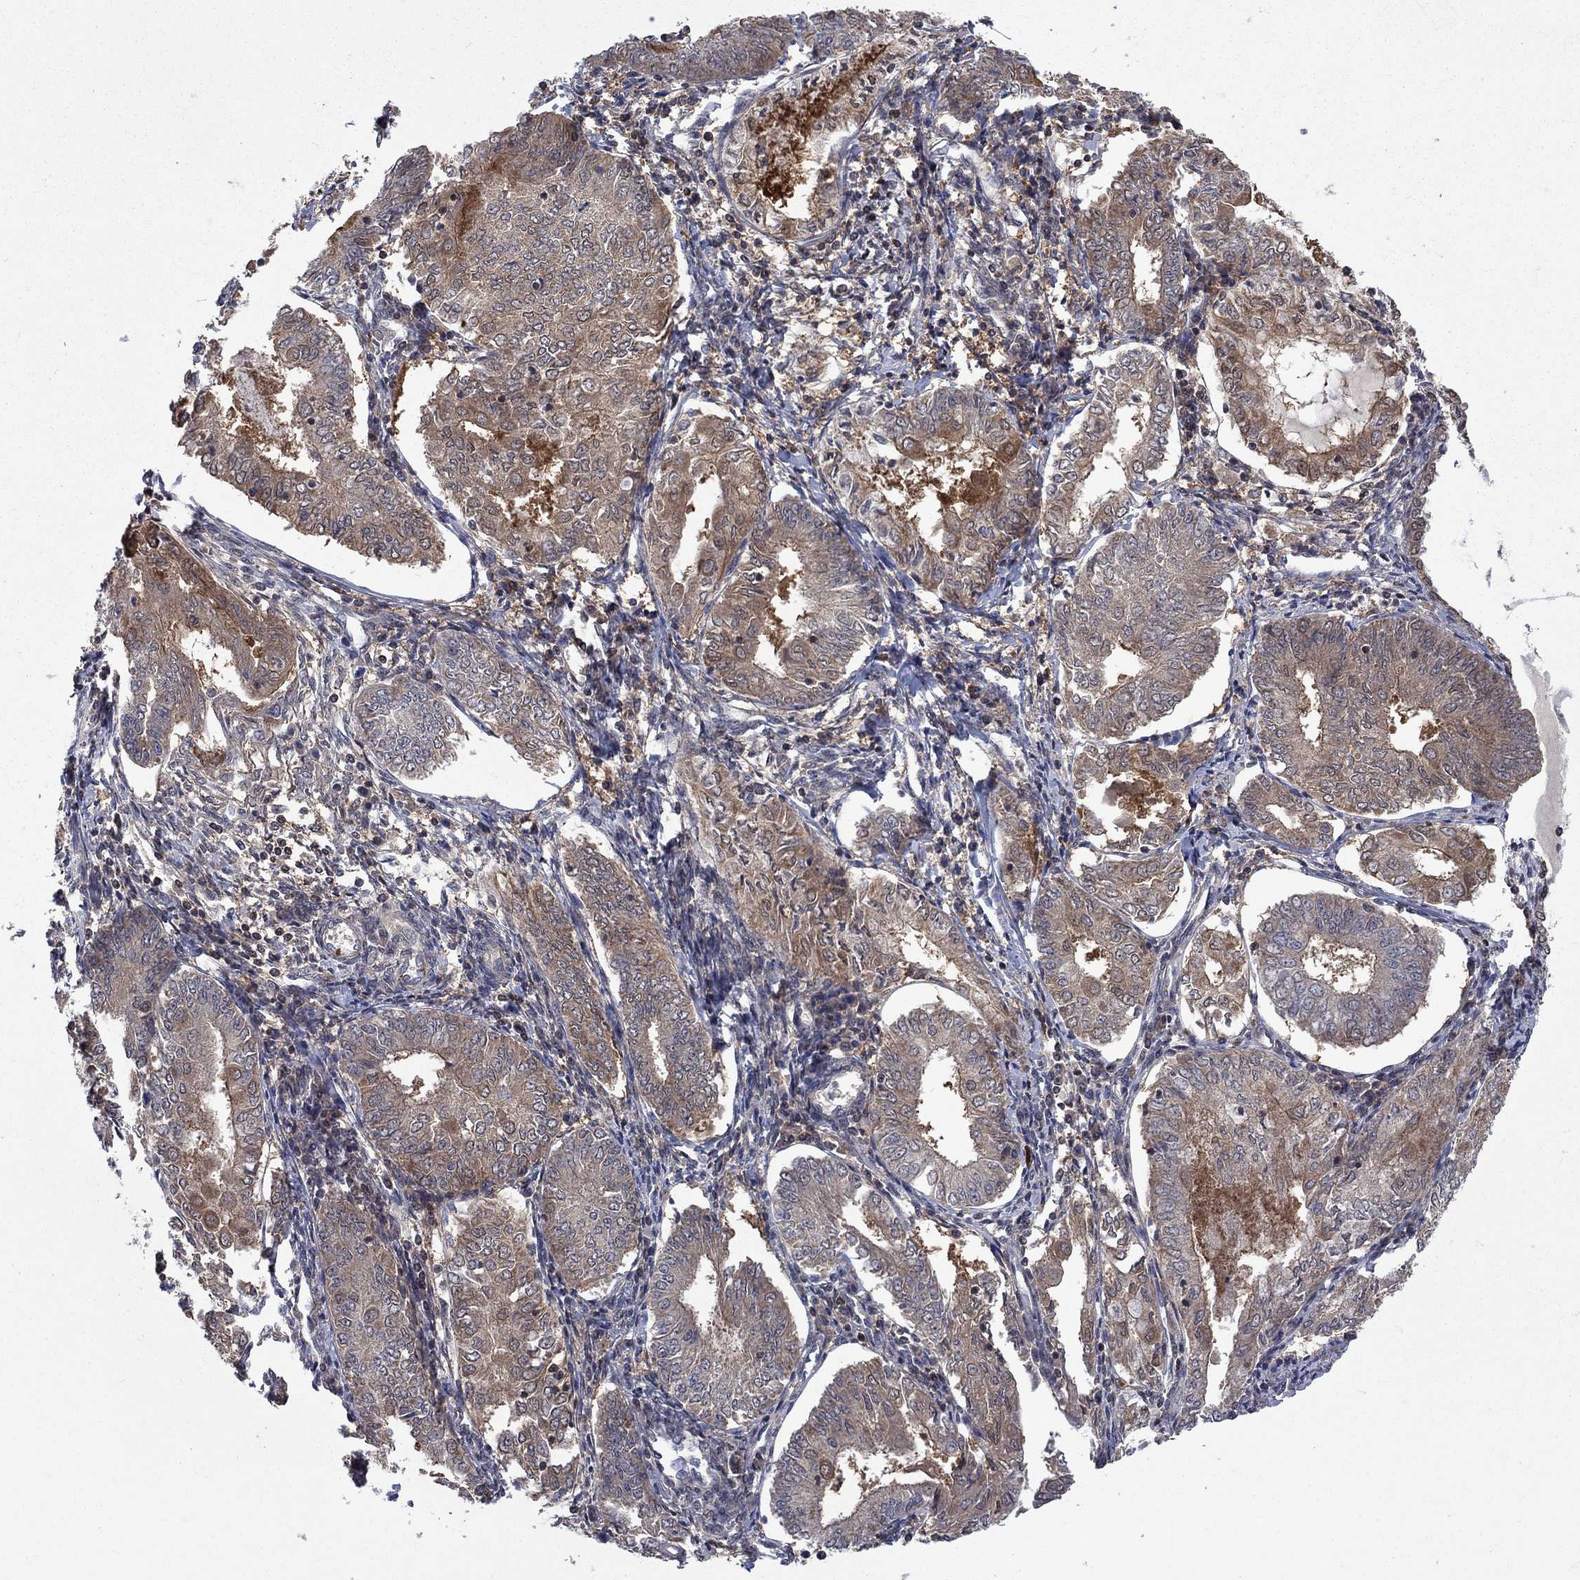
{"staining": {"intensity": "negative", "quantity": "none", "location": "none"}, "tissue": "endometrial cancer", "cell_type": "Tumor cells", "image_type": "cancer", "snomed": [{"axis": "morphology", "description": "Adenocarcinoma, NOS"}, {"axis": "topography", "description": "Endometrium"}], "caption": "This is an immunohistochemistry (IHC) micrograph of human adenocarcinoma (endometrial). There is no positivity in tumor cells.", "gene": "IAH1", "patient": {"sex": "female", "age": 68}}